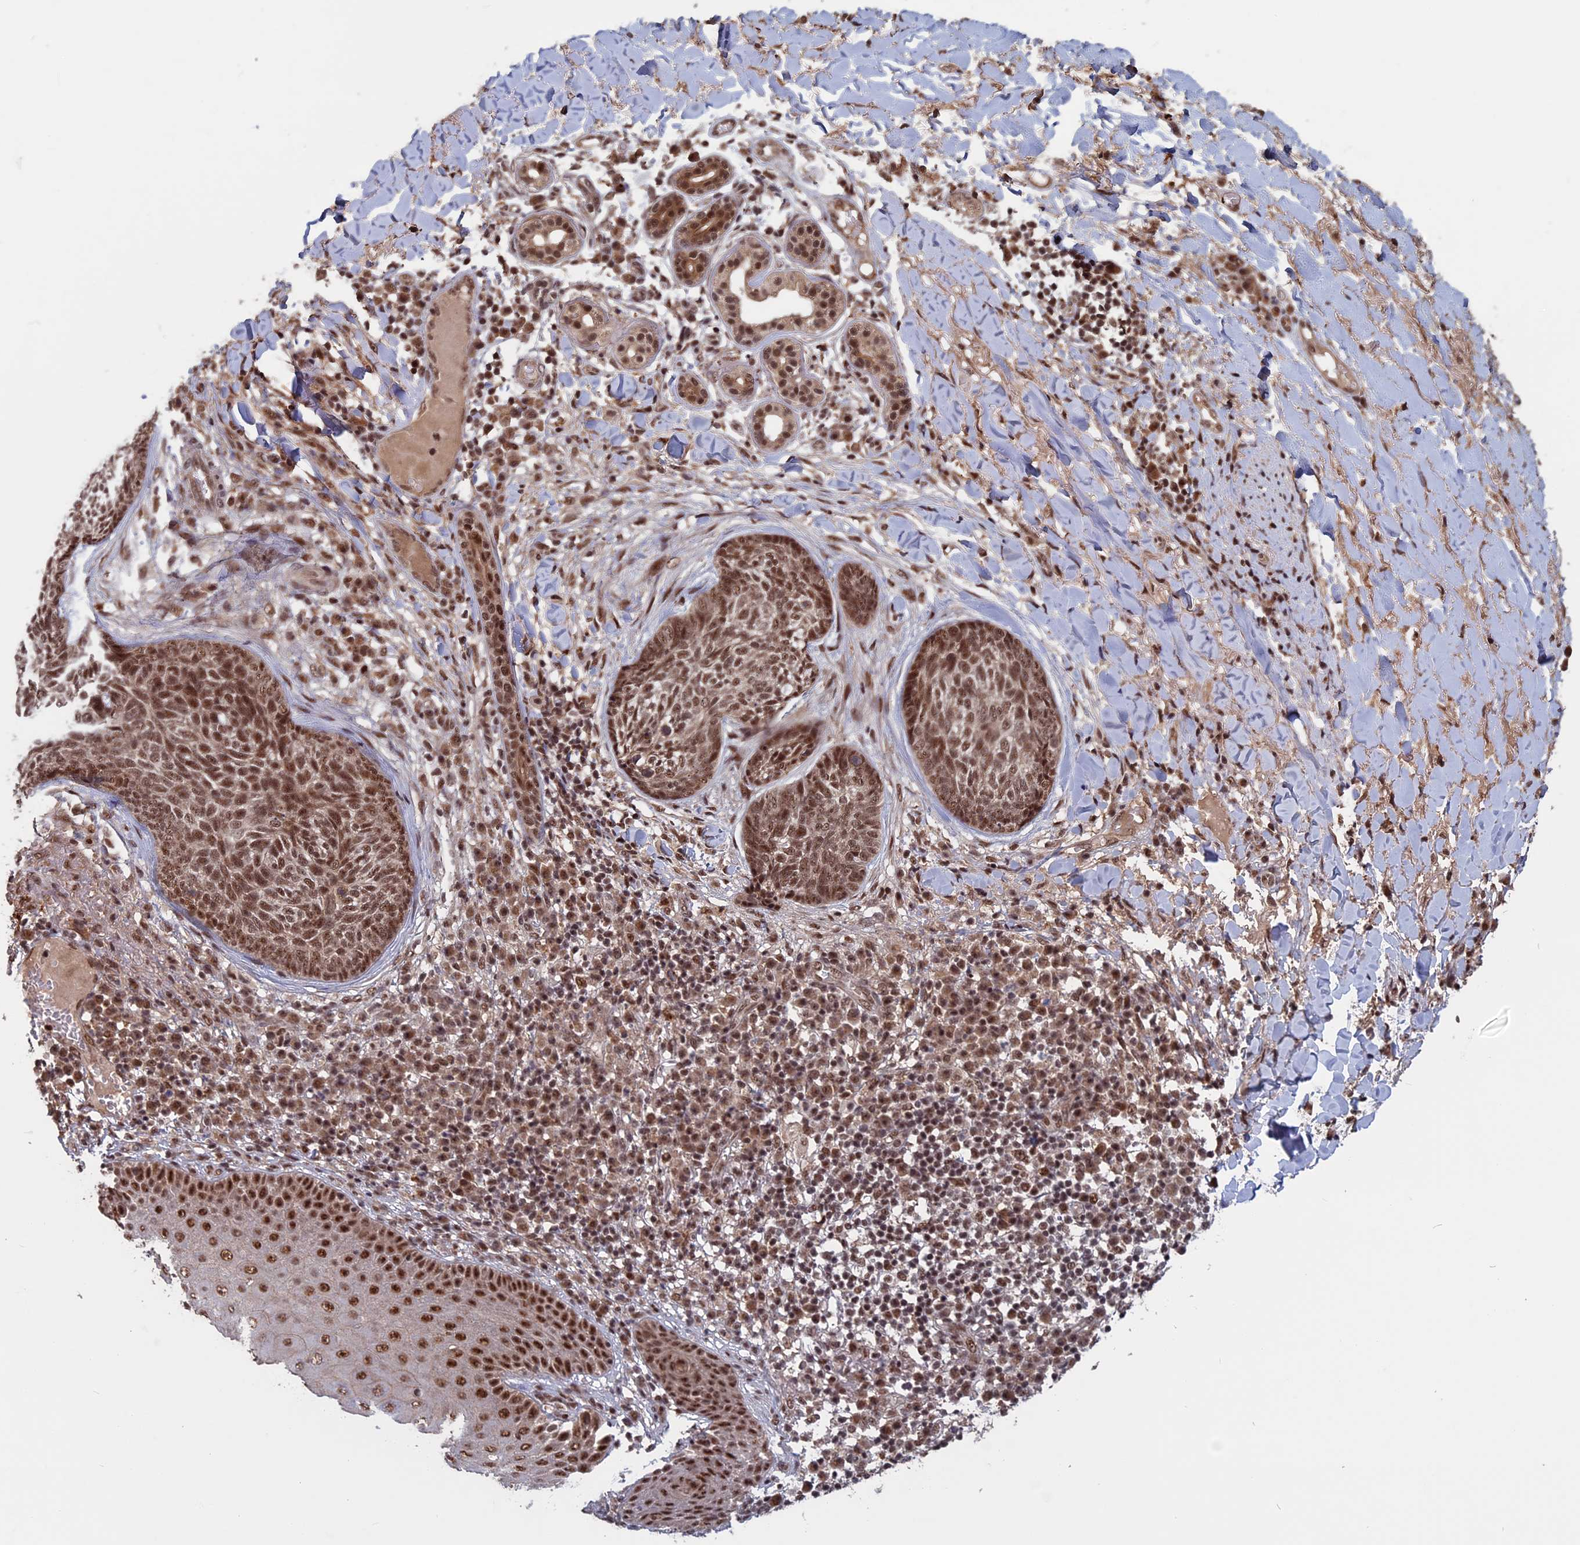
{"staining": {"intensity": "moderate", "quantity": ">75%", "location": "nuclear"}, "tissue": "skin cancer", "cell_type": "Tumor cells", "image_type": "cancer", "snomed": [{"axis": "morphology", "description": "Basal cell carcinoma"}, {"axis": "topography", "description": "Skin"}], "caption": "Moderate nuclear protein positivity is seen in about >75% of tumor cells in basal cell carcinoma (skin). Nuclei are stained in blue.", "gene": "CACTIN", "patient": {"sex": "male", "age": 85}}